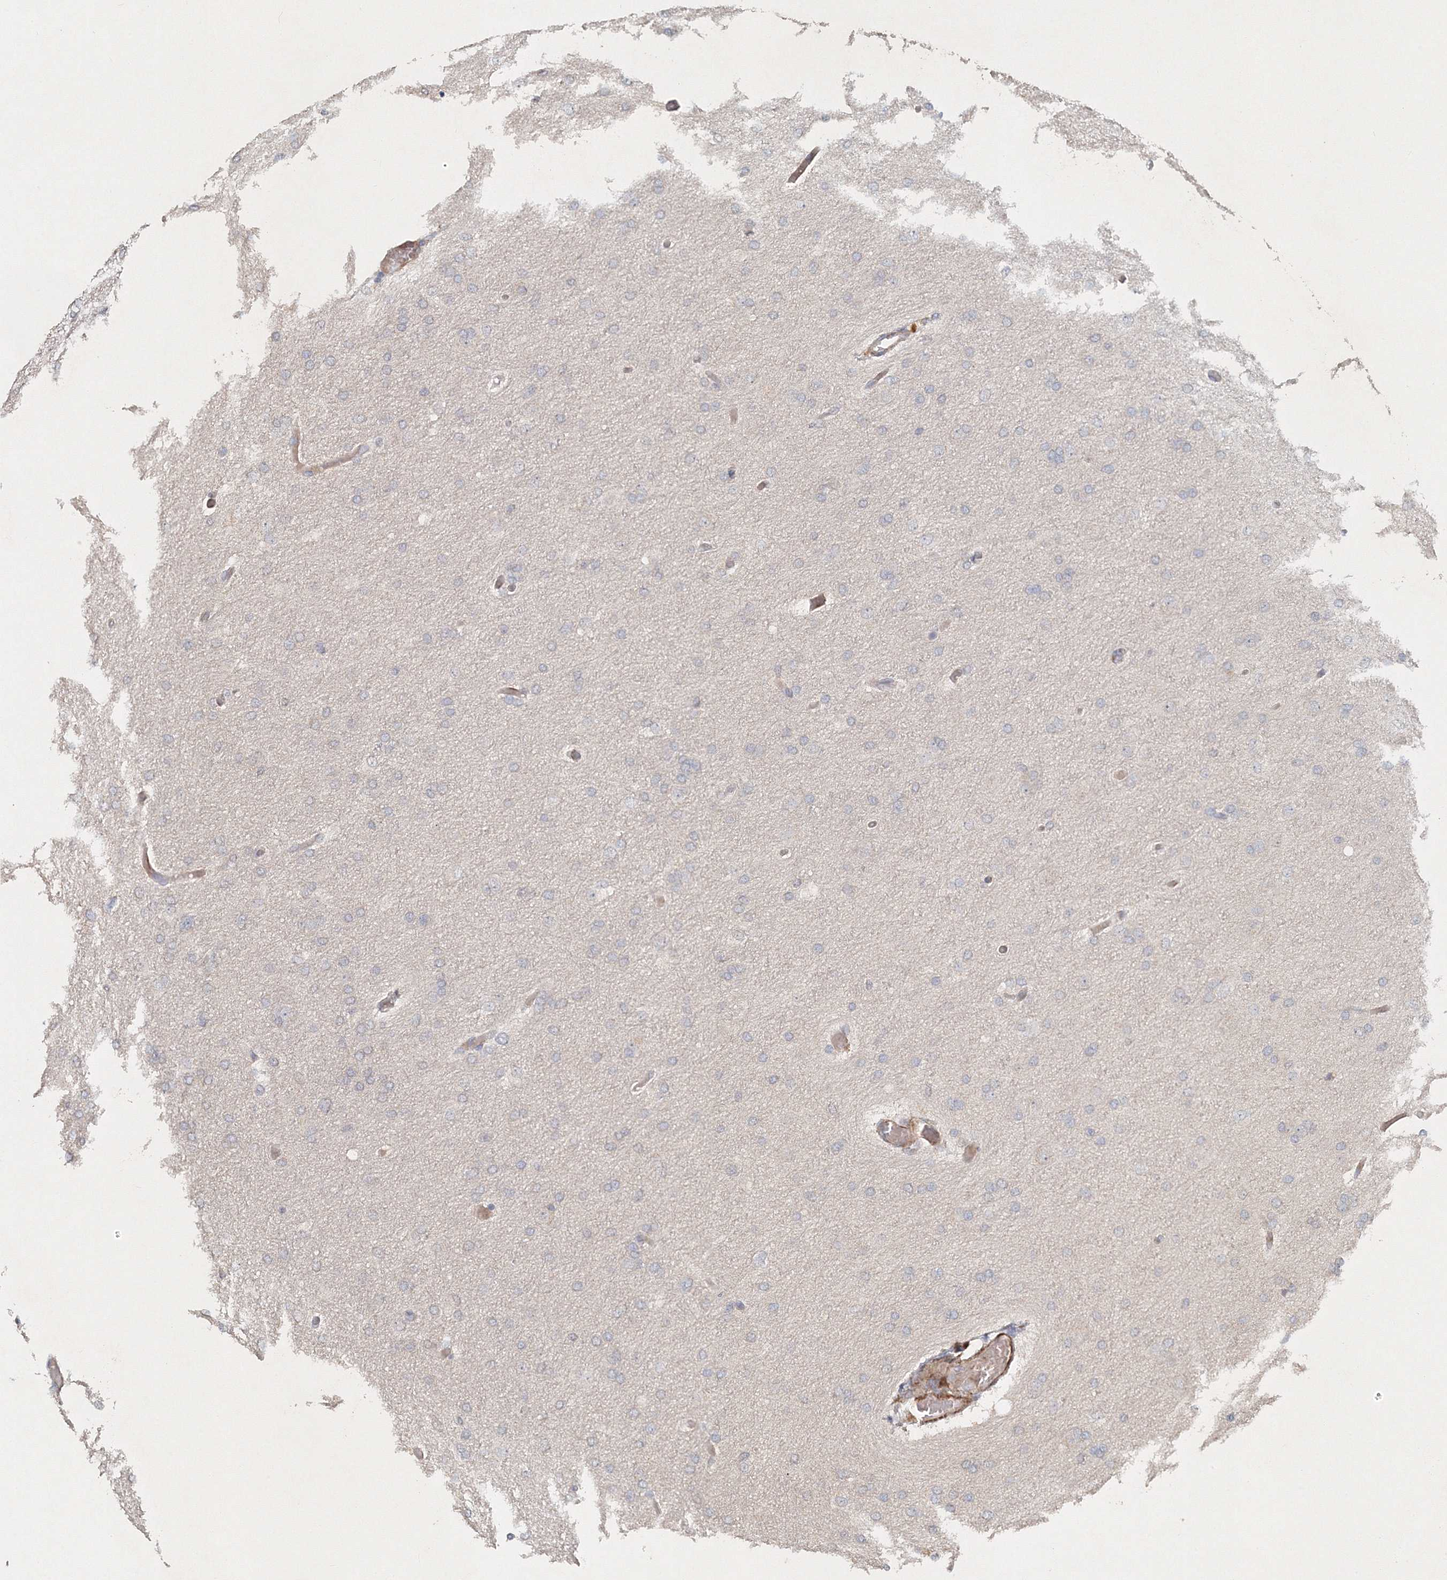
{"staining": {"intensity": "negative", "quantity": "none", "location": "none"}, "tissue": "glioma", "cell_type": "Tumor cells", "image_type": "cancer", "snomed": [{"axis": "morphology", "description": "Glioma, malignant, High grade"}, {"axis": "topography", "description": "Cerebral cortex"}], "caption": "Glioma stained for a protein using IHC displays no positivity tumor cells.", "gene": "NALF2", "patient": {"sex": "female", "age": 36}}